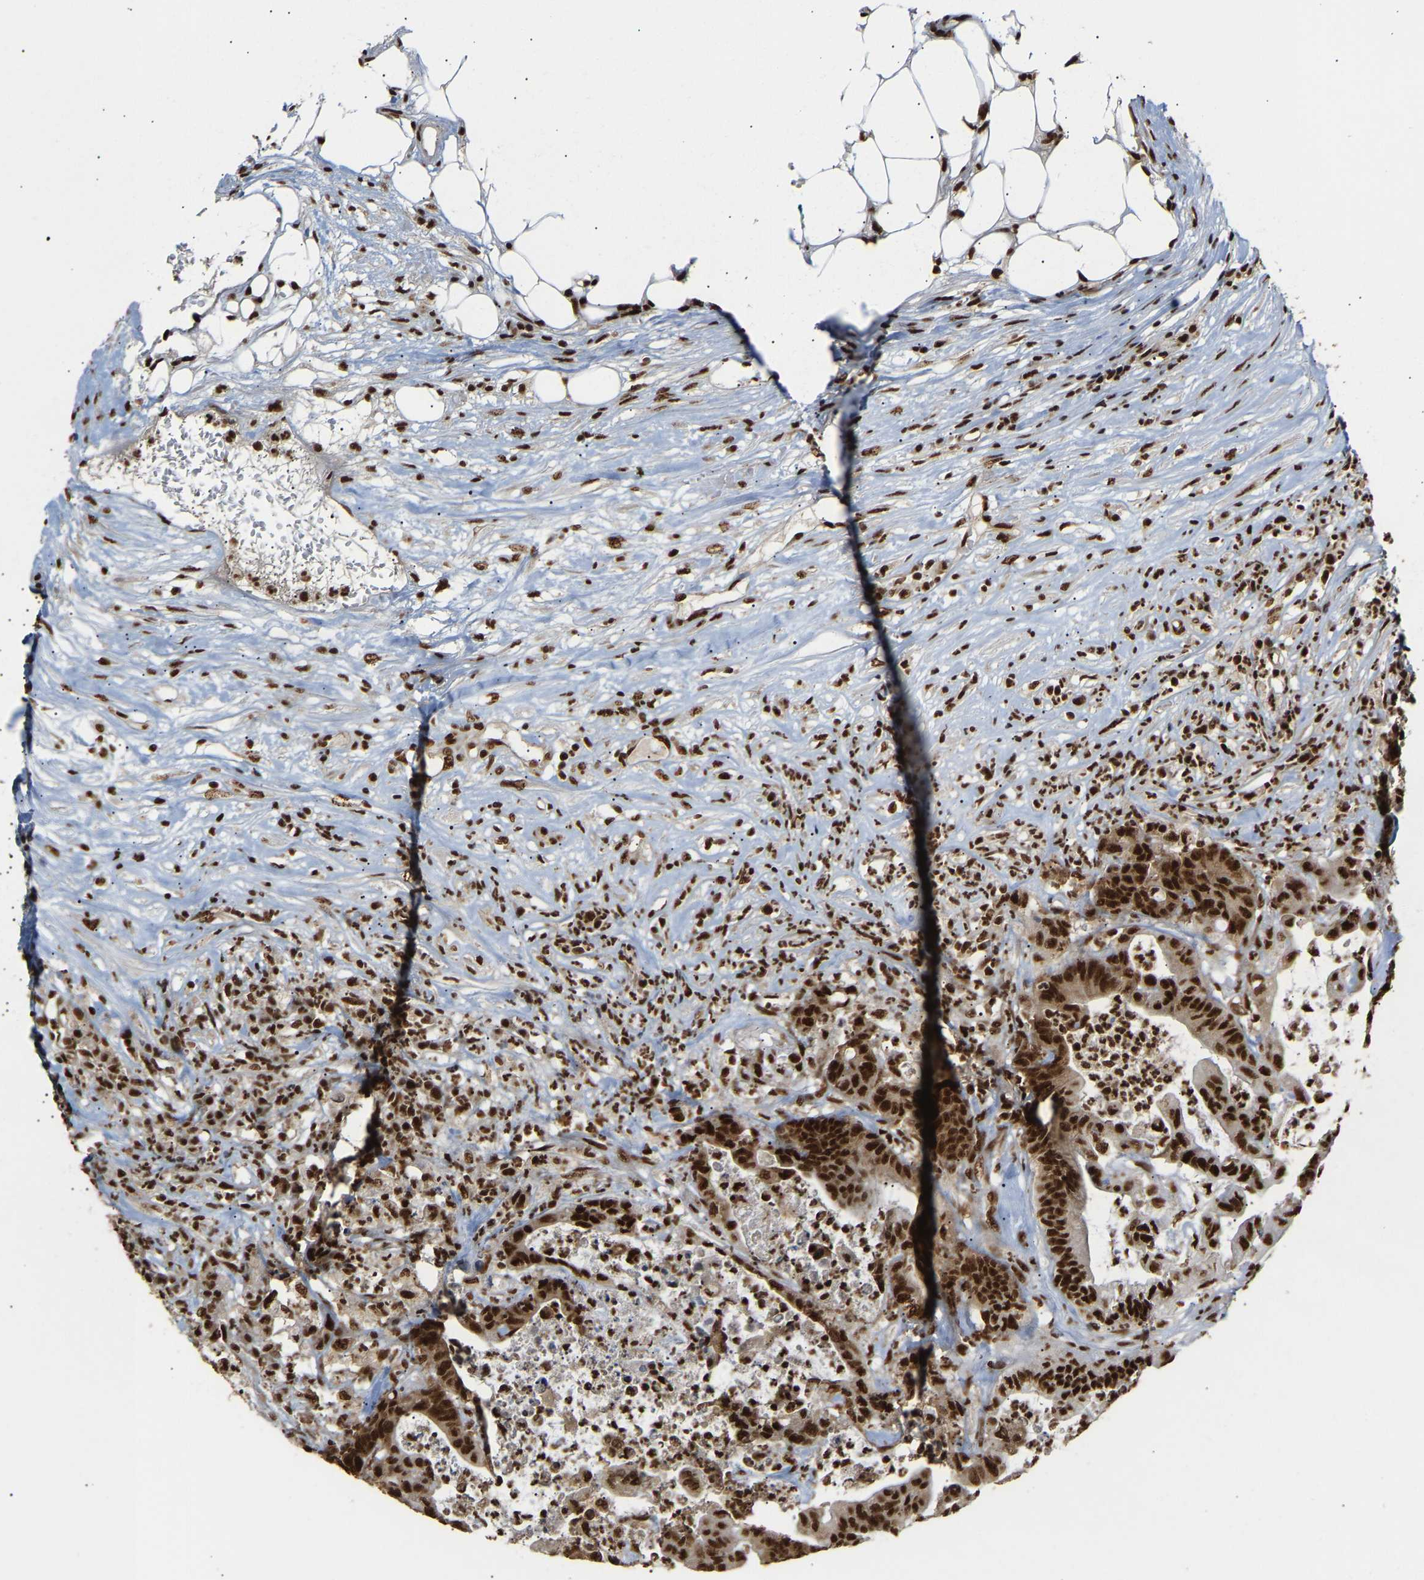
{"staining": {"intensity": "strong", "quantity": ">75%", "location": "nuclear"}, "tissue": "colorectal cancer", "cell_type": "Tumor cells", "image_type": "cancer", "snomed": [{"axis": "morphology", "description": "Adenocarcinoma, NOS"}, {"axis": "topography", "description": "Colon"}], "caption": "Immunohistochemistry (IHC) staining of colorectal cancer (adenocarcinoma), which exhibits high levels of strong nuclear positivity in approximately >75% of tumor cells indicating strong nuclear protein staining. The staining was performed using DAB (3,3'-diaminobenzidine) (brown) for protein detection and nuclei were counterstained in hematoxylin (blue).", "gene": "ALYREF", "patient": {"sex": "female", "age": 84}}